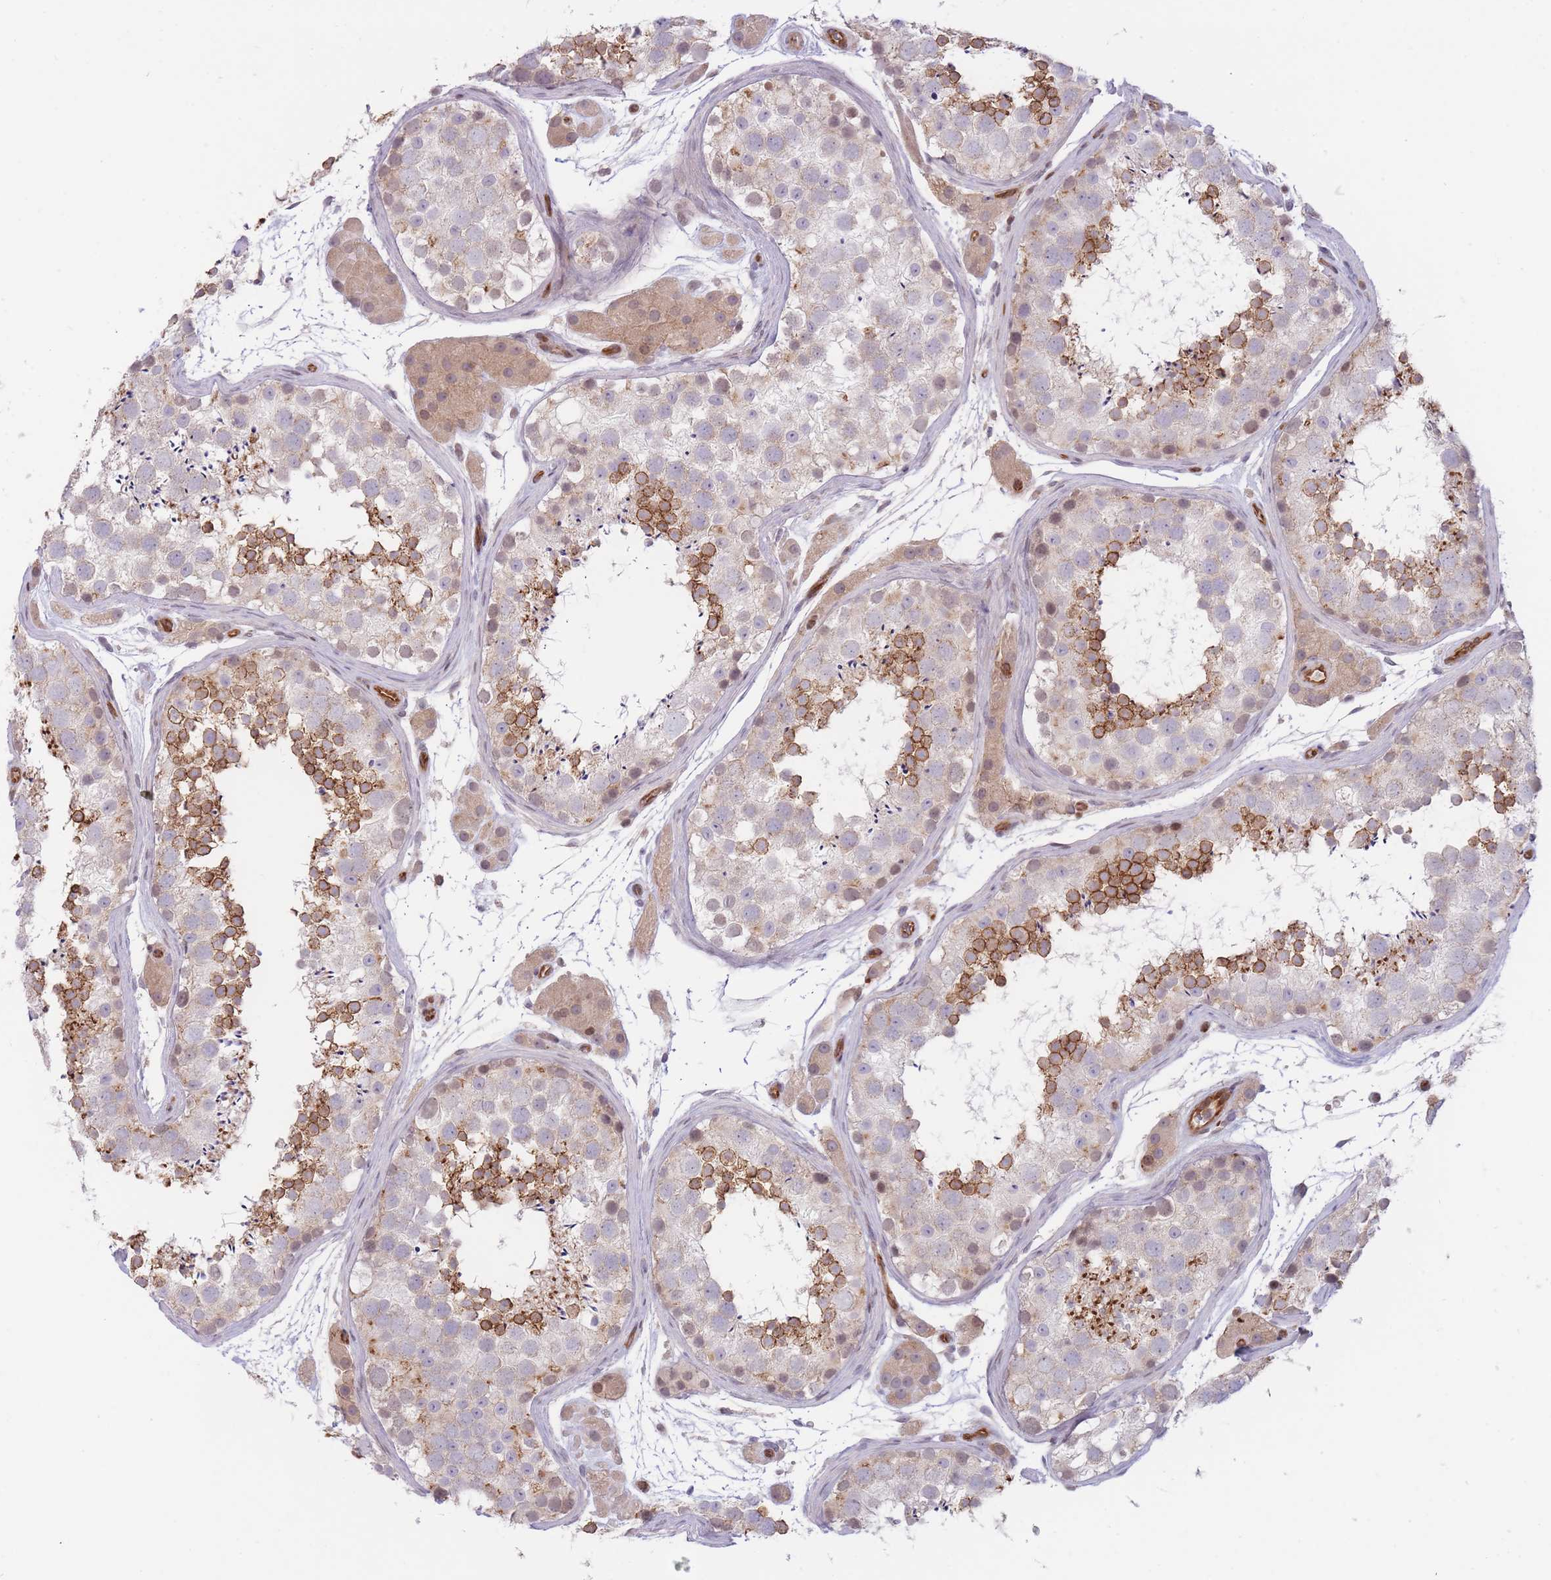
{"staining": {"intensity": "moderate", "quantity": "<25%", "location": "cytoplasmic/membranous"}, "tissue": "testis", "cell_type": "Cells in seminiferous ducts", "image_type": "normal", "snomed": [{"axis": "morphology", "description": "Normal tissue, NOS"}, {"axis": "topography", "description": "Testis"}], "caption": "A photomicrograph of testis stained for a protein exhibits moderate cytoplasmic/membranous brown staining in cells in seminiferous ducts.", "gene": "SLC35F5", "patient": {"sex": "male", "age": 41}}